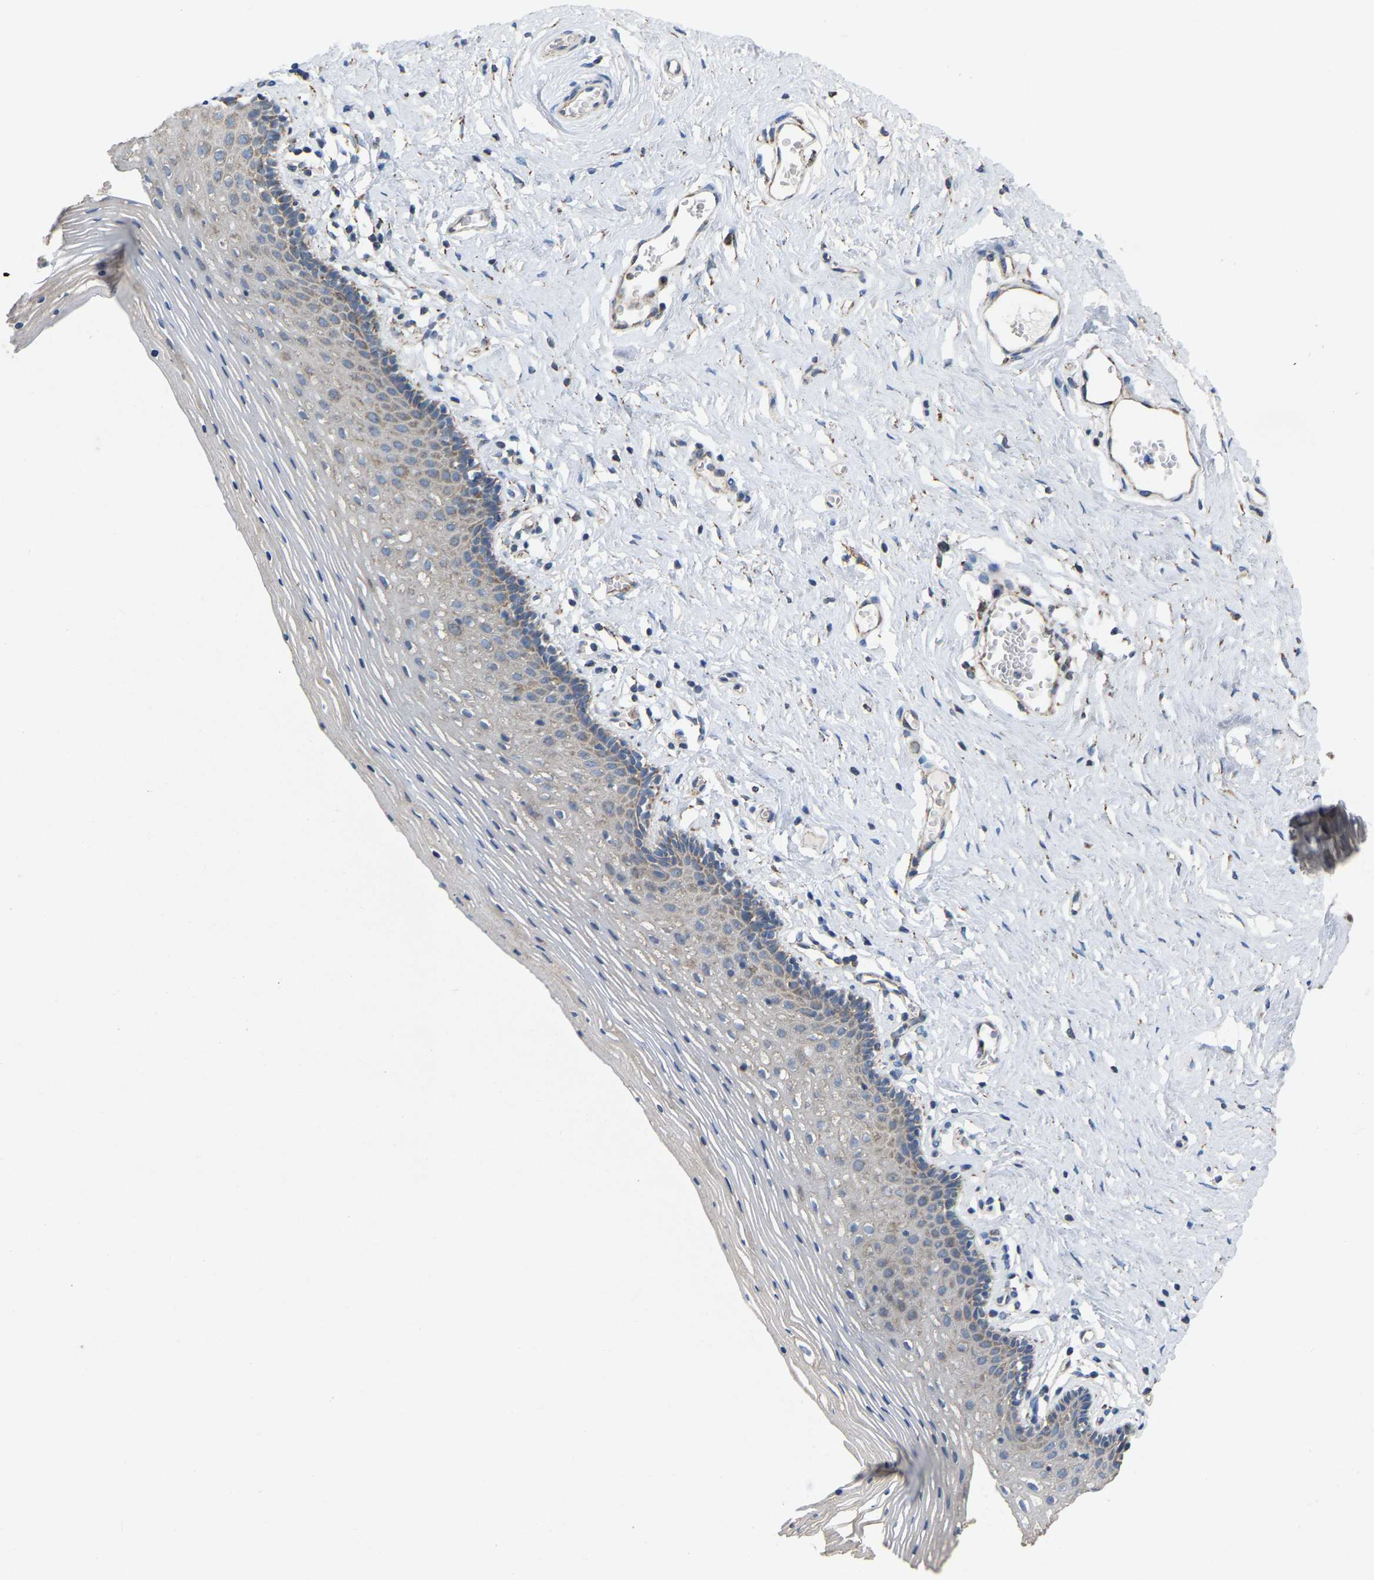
{"staining": {"intensity": "moderate", "quantity": ">75%", "location": "cytoplasmic/membranous"}, "tissue": "vagina", "cell_type": "Squamous epithelial cells", "image_type": "normal", "snomed": [{"axis": "morphology", "description": "Normal tissue, NOS"}, {"axis": "topography", "description": "Vagina"}], "caption": "Unremarkable vagina demonstrates moderate cytoplasmic/membranous staining in approximately >75% of squamous epithelial cells, visualized by immunohistochemistry. (brown staining indicates protein expression, while blue staining denotes nuclei).", "gene": "BCL10", "patient": {"sex": "female", "age": 32}}